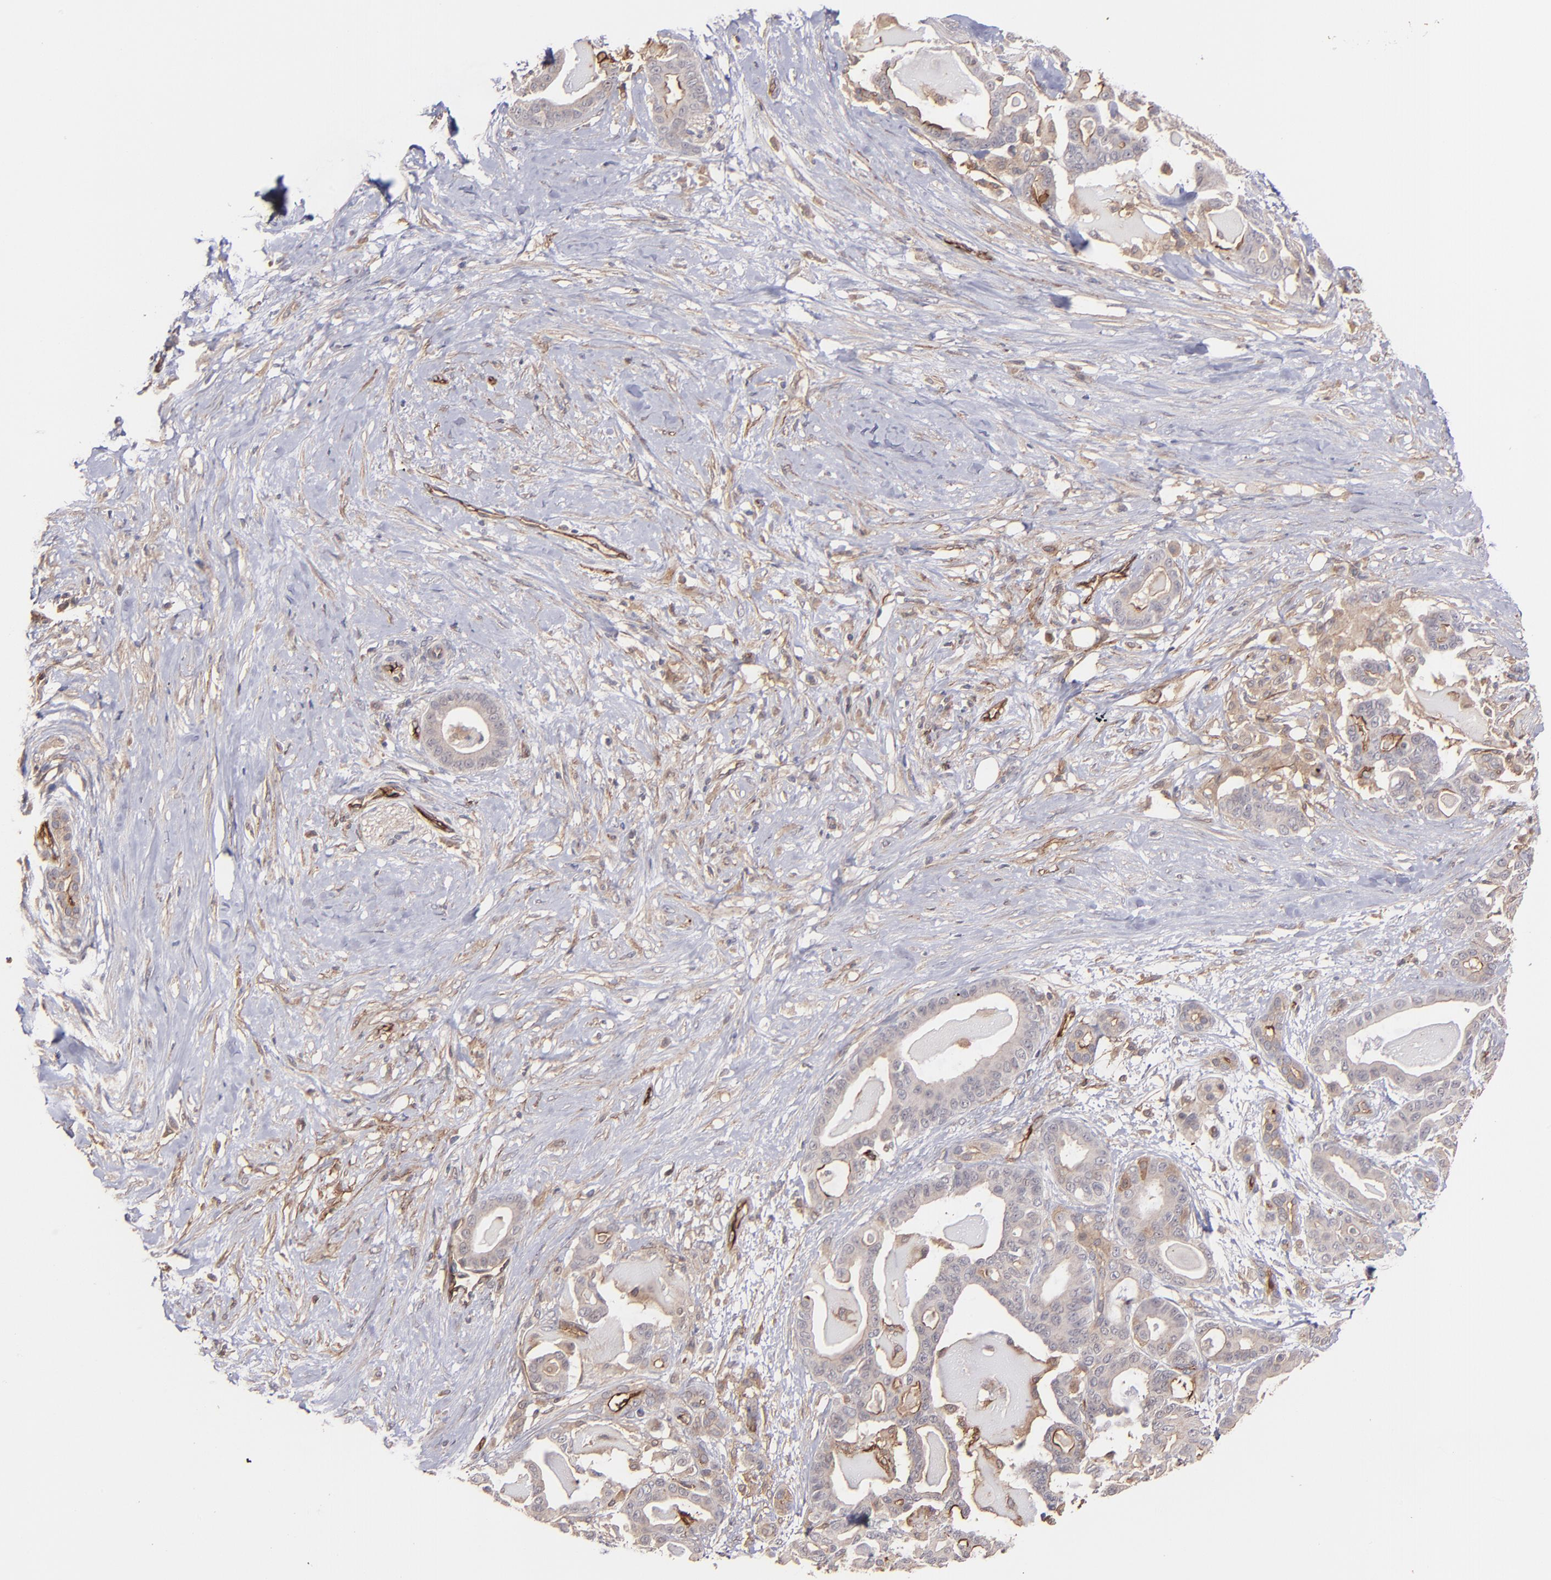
{"staining": {"intensity": "weak", "quantity": "<25%", "location": "cytoplasmic/membranous"}, "tissue": "pancreatic cancer", "cell_type": "Tumor cells", "image_type": "cancer", "snomed": [{"axis": "morphology", "description": "Adenocarcinoma, NOS"}, {"axis": "topography", "description": "Pancreas"}], "caption": "This is a image of IHC staining of pancreatic cancer (adenocarcinoma), which shows no expression in tumor cells.", "gene": "ICAM1", "patient": {"sex": "male", "age": 63}}